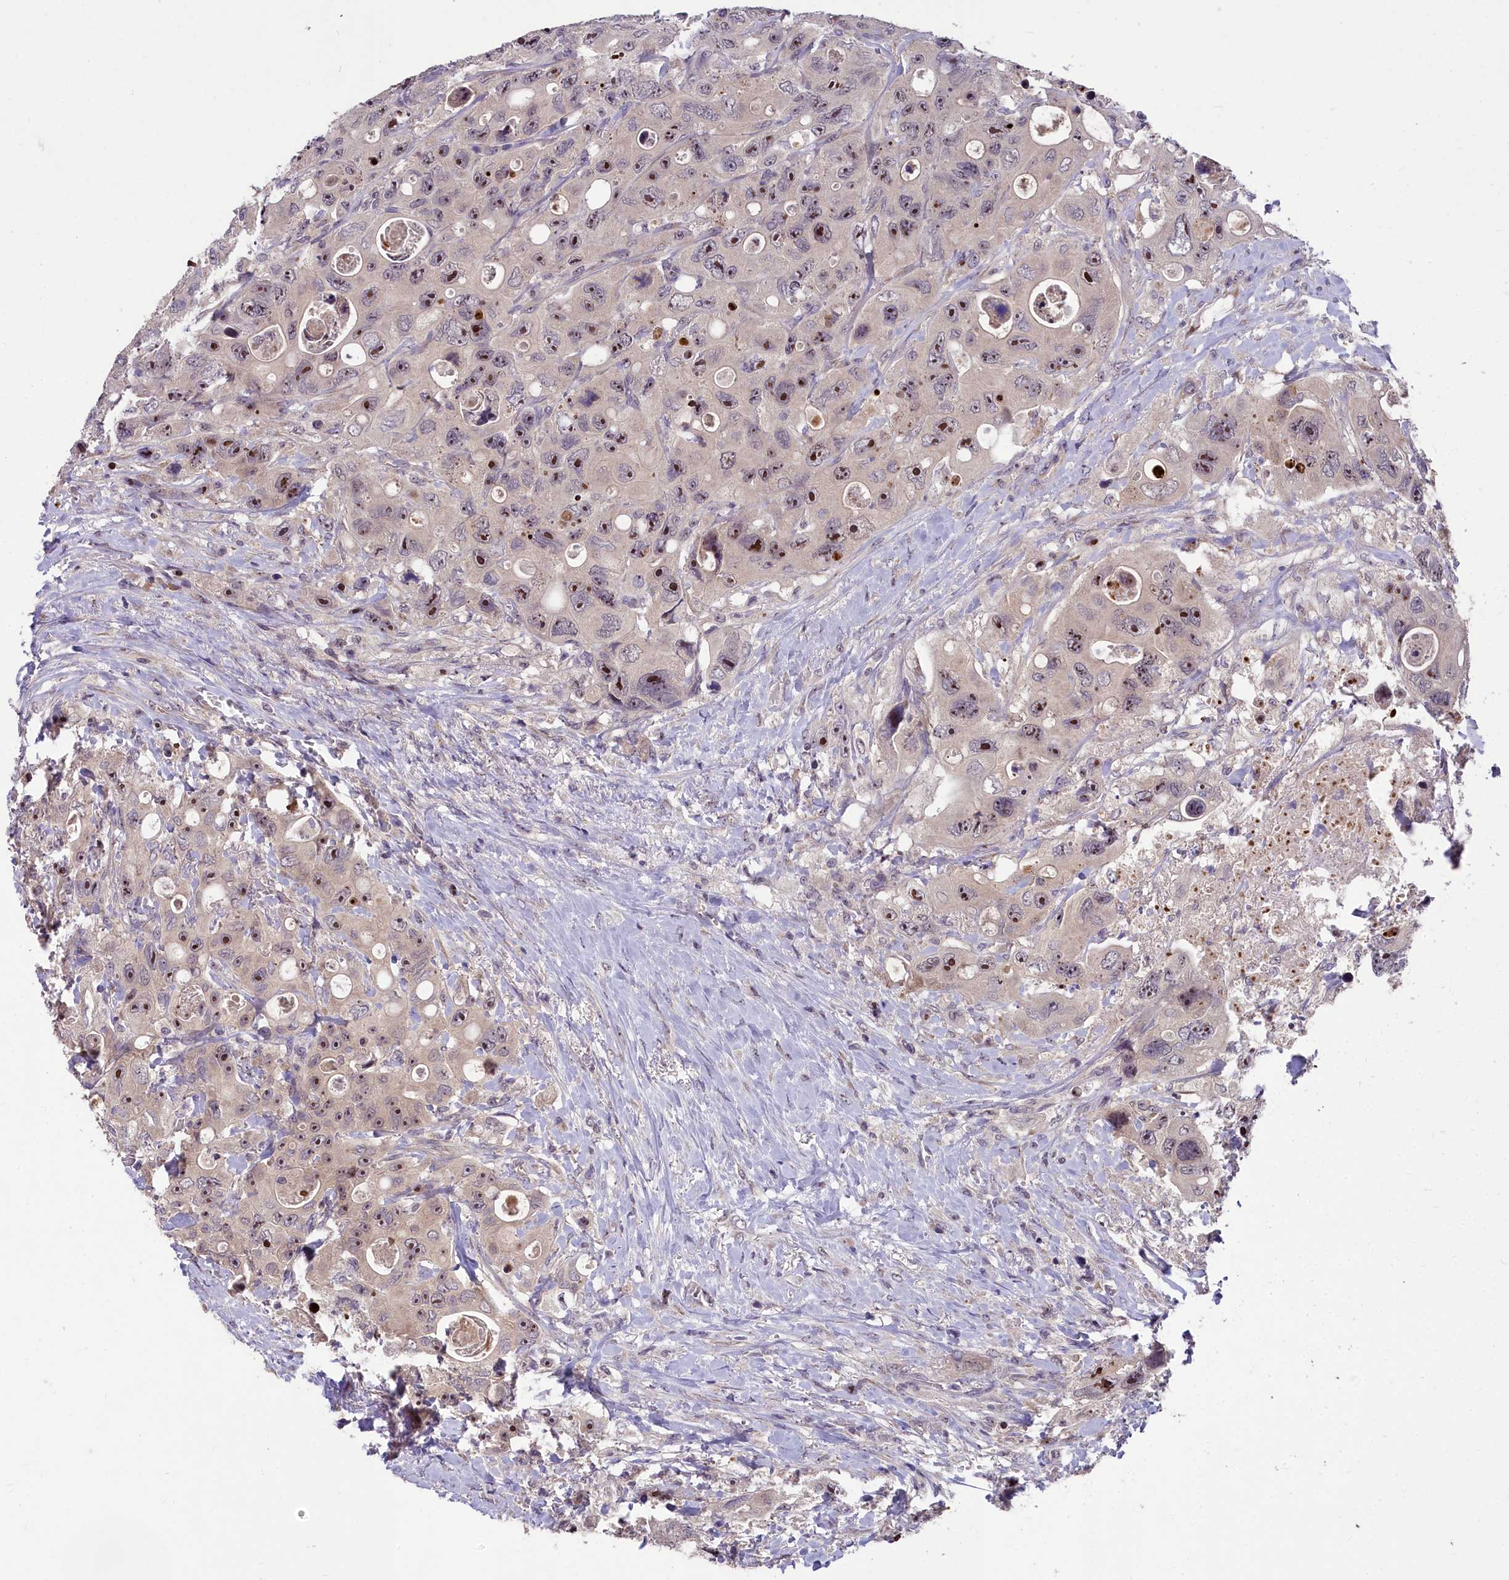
{"staining": {"intensity": "moderate", "quantity": ">75%", "location": "nuclear"}, "tissue": "colorectal cancer", "cell_type": "Tumor cells", "image_type": "cancer", "snomed": [{"axis": "morphology", "description": "Adenocarcinoma, NOS"}, {"axis": "topography", "description": "Colon"}], "caption": "Moderate nuclear staining is present in approximately >75% of tumor cells in adenocarcinoma (colorectal).", "gene": "ZNF333", "patient": {"sex": "female", "age": 46}}